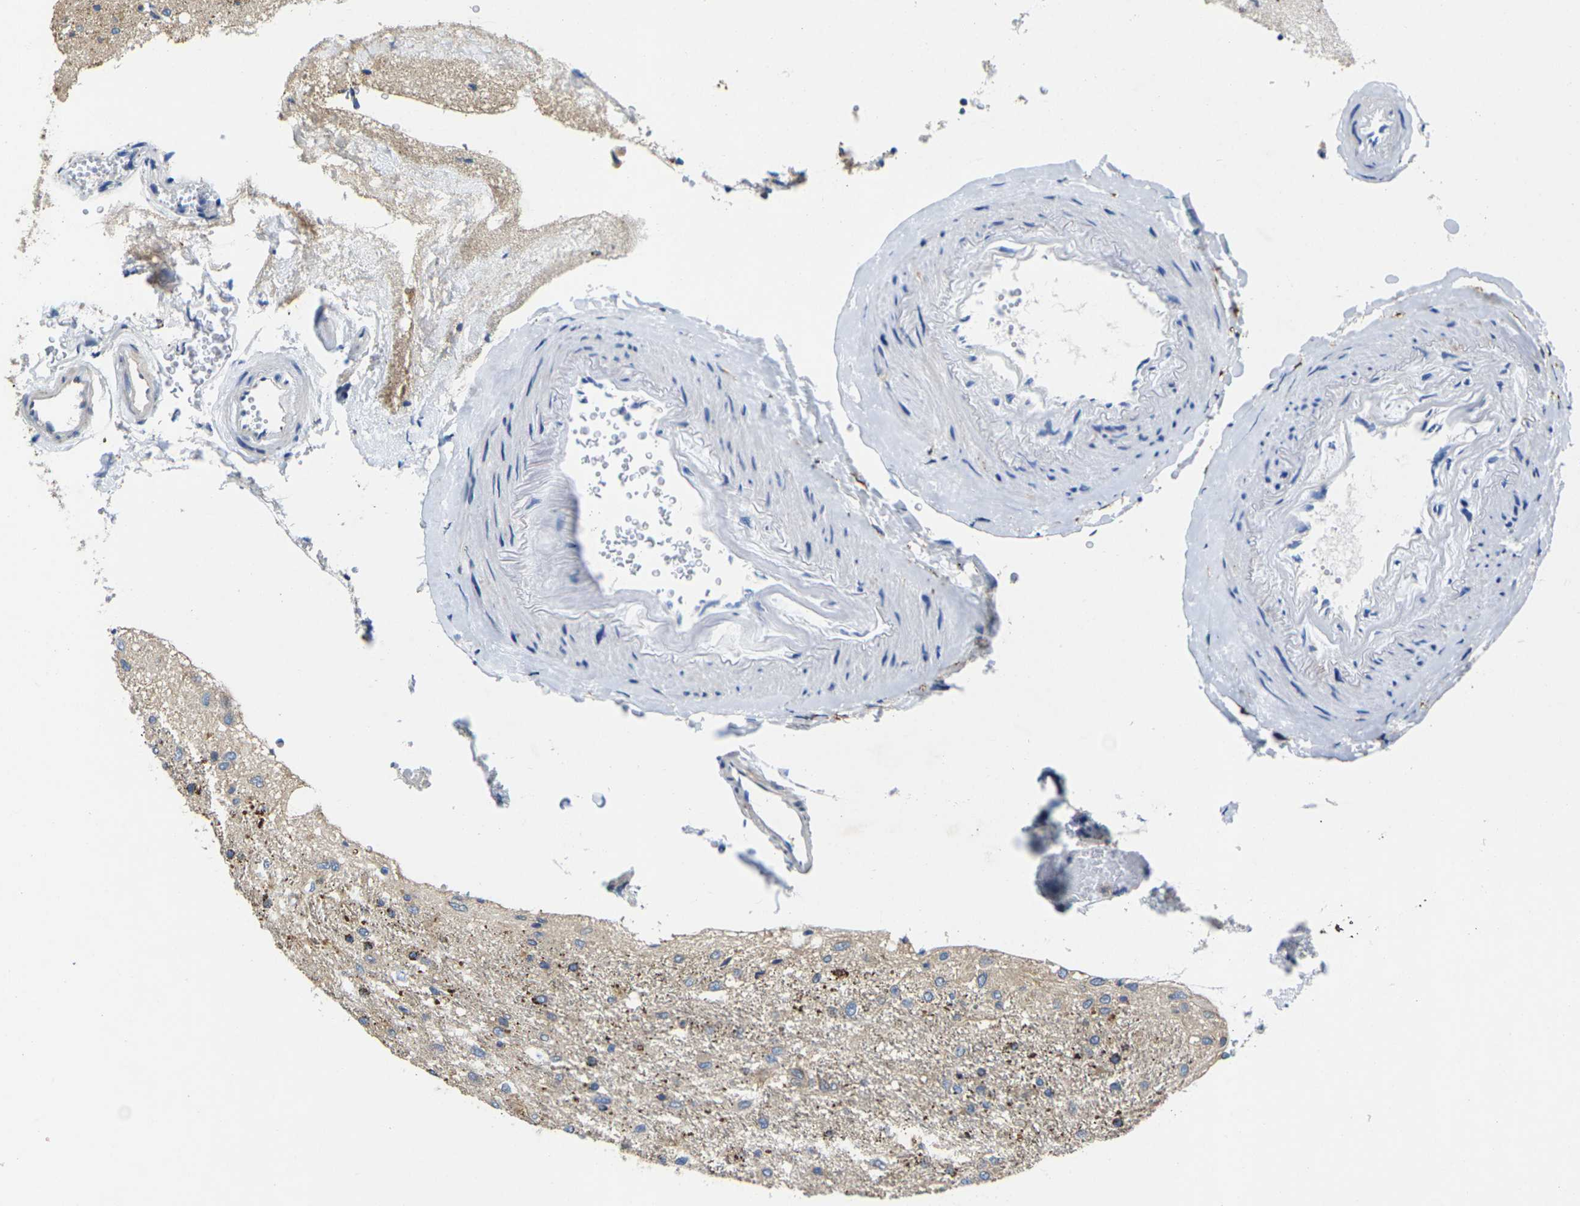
{"staining": {"intensity": "weak", "quantity": ">75%", "location": "cytoplasmic/membranous"}, "tissue": "glioma", "cell_type": "Tumor cells", "image_type": "cancer", "snomed": [{"axis": "morphology", "description": "Glioma, malignant, Low grade"}, {"axis": "topography", "description": "Brain"}], "caption": "Immunohistochemical staining of glioma reveals low levels of weak cytoplasmic/membranous protein expression in approximately >75% of tumor cells.", "gene": "SCNN1A", "patient": {"sex": "male", "age": 77}}